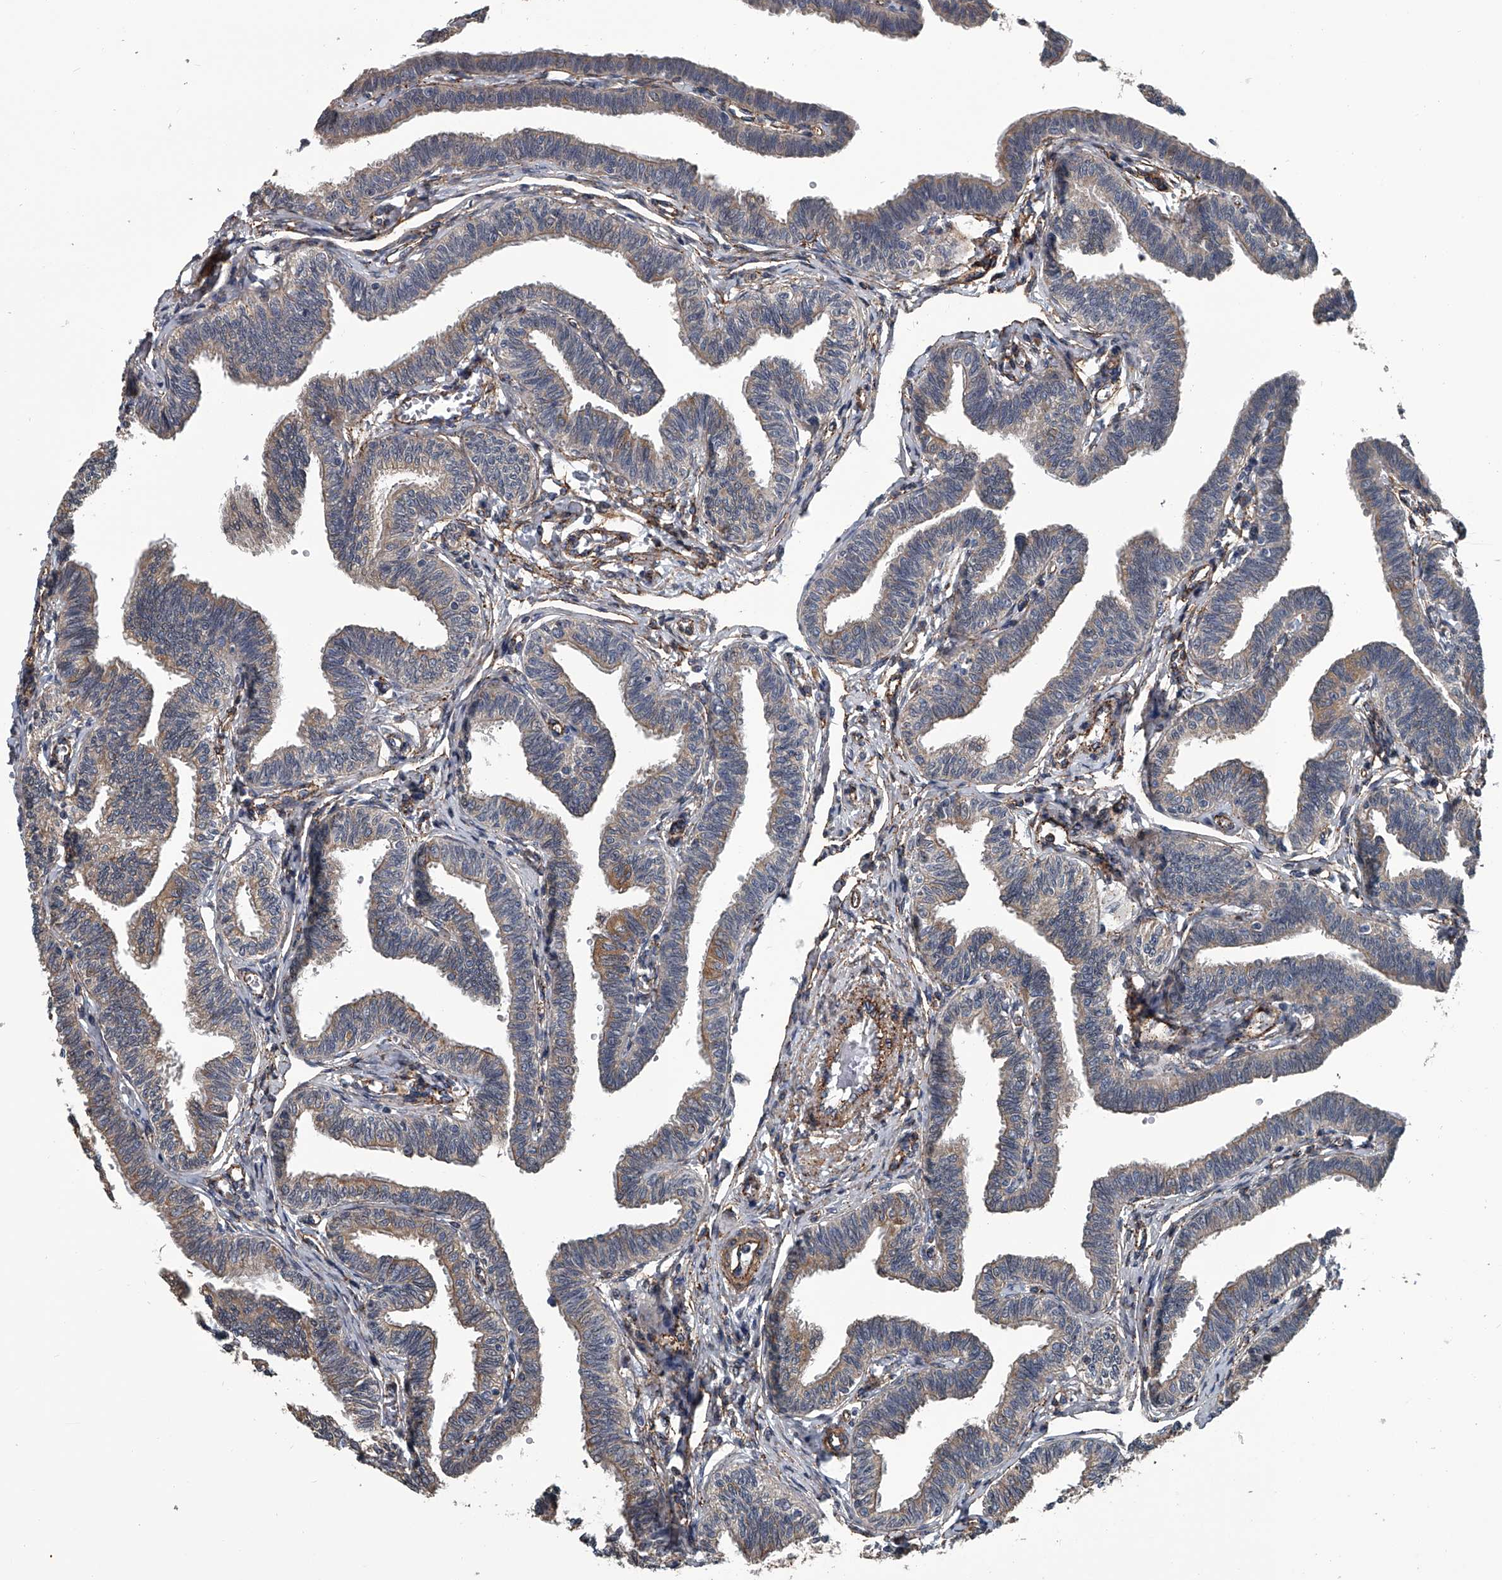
{"staining": {"intensity": "weak", "quantity": "25%-75%", "location": "cytoplasmic/membranous"}, "tissue": "fallopian tube", "cell_type": "Glandular cells", "image_type": "normal", "snomed": [{"axis": "morphology", "description": "Normal tissue, NOS"}, {"axis": "topography", "description": "Fallopian tube"}, {"axis": "topography", "description": "Ovary"}], "caption": "A low amount of weak cytoplasmic/membranous positivity is present in approximately 25%-75% of glandular cells in normal fallopian tube.", "gene": "LDLRAD2", "patient": {"sex": "female", "age": 23}}